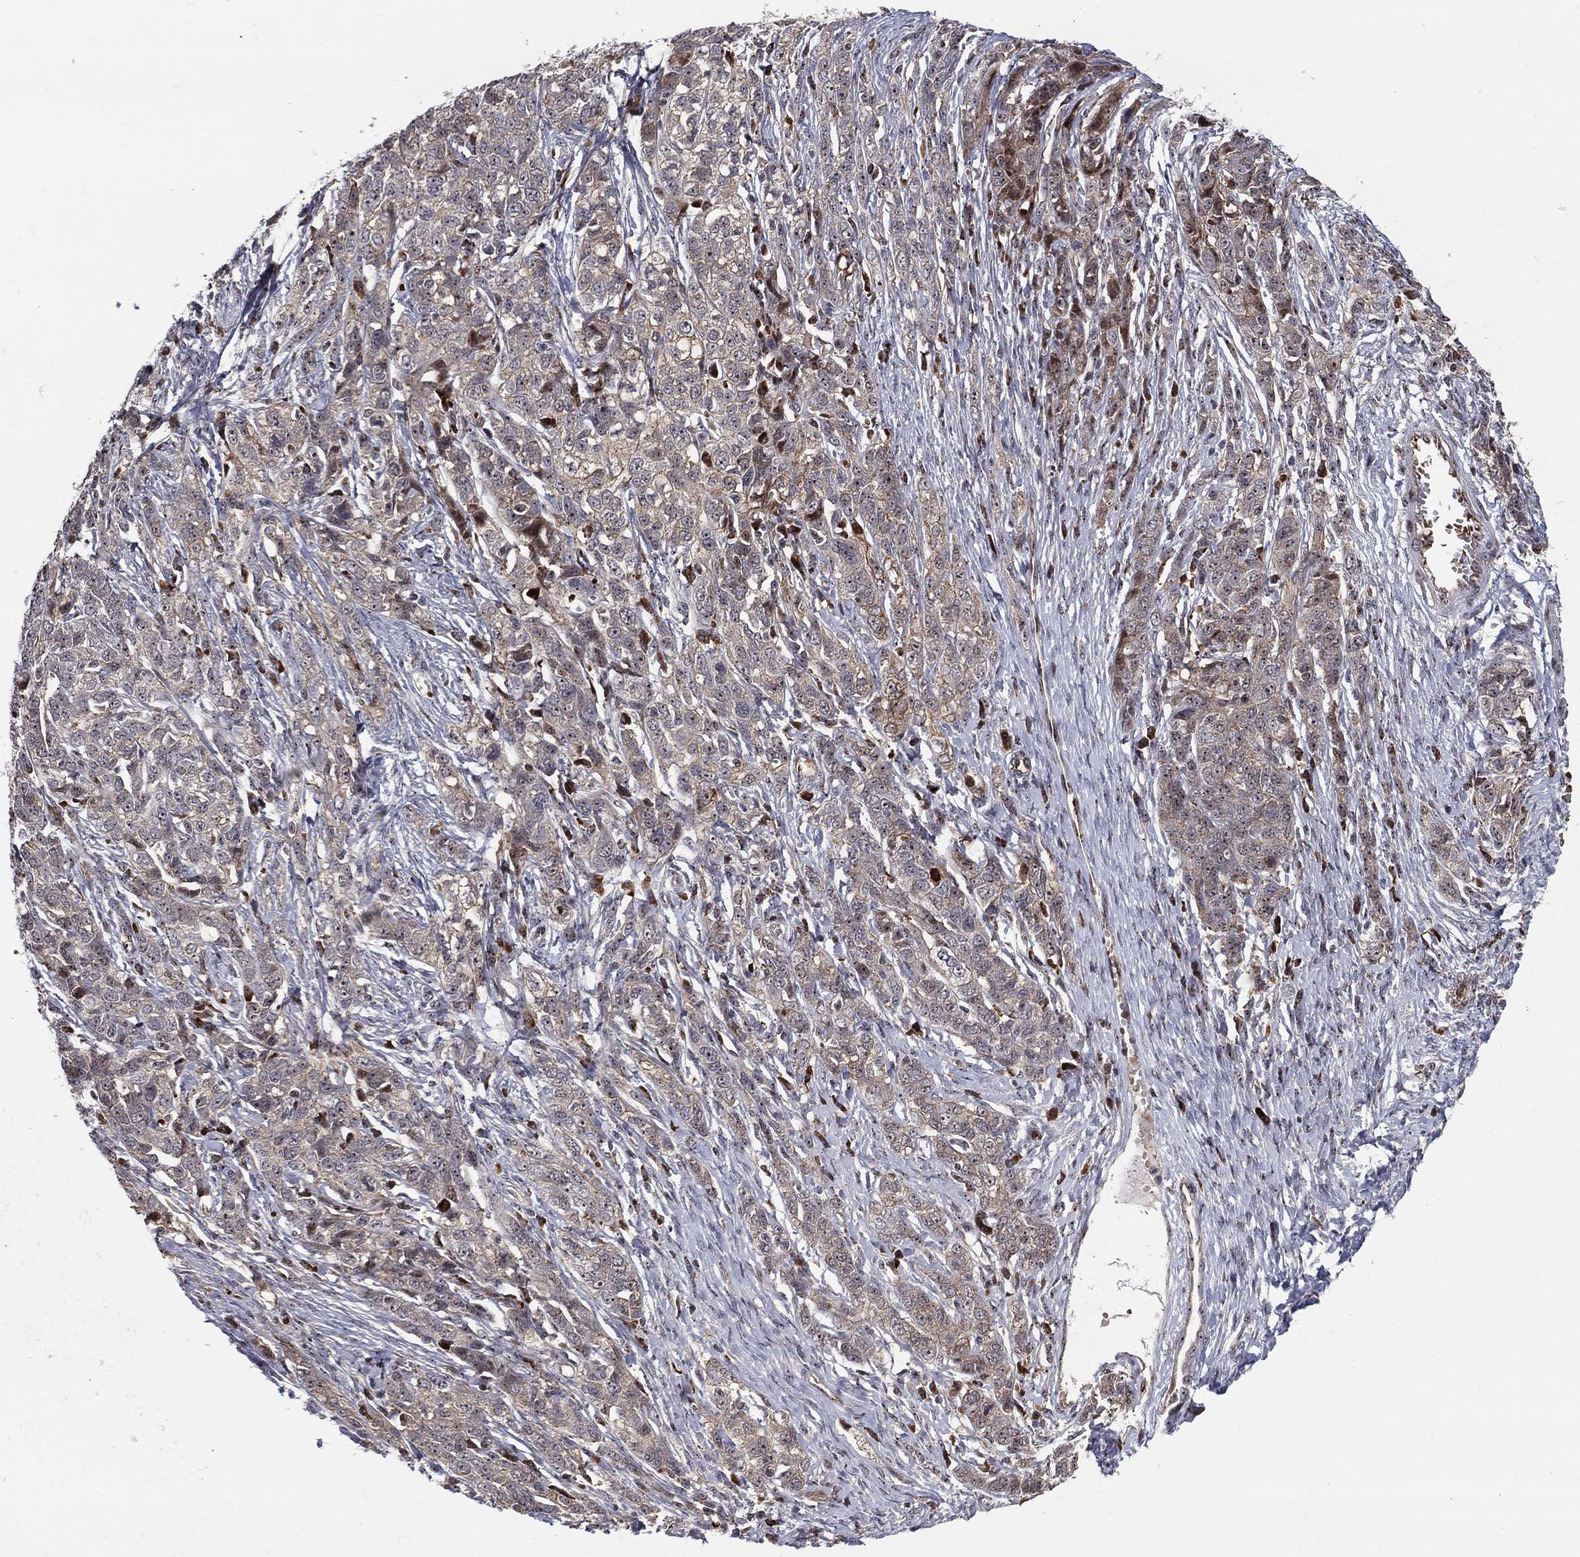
{"staining": {"intensity": "moderate", "quantity": "25%-75%", "location": "cytoplasmic/membranous"}, "tissue": "ovarian cancer", "cell_type": "Tumor cells", "image_type": "cancer", "snomed": [{"axis": "morphology", "description": "Cystadenocarcinoma, serous, NOS"}, {"axis": "topography", "description": "Ovary"}], "caption": "A medium amount of moderate cytoplasmic/membranous staining is appreciated in about 25%-75% of tumor cells in ovarian cancer (serous cystadenocarcinoma) tissue. The staining was performed using DAB (3,3'-diaminobenzidine), with brown indicating positive protein expression. Nuclei are stained blue with hematoxylin.", "gene": "VHL", "patient": {"sex": "female", "age": 71}}